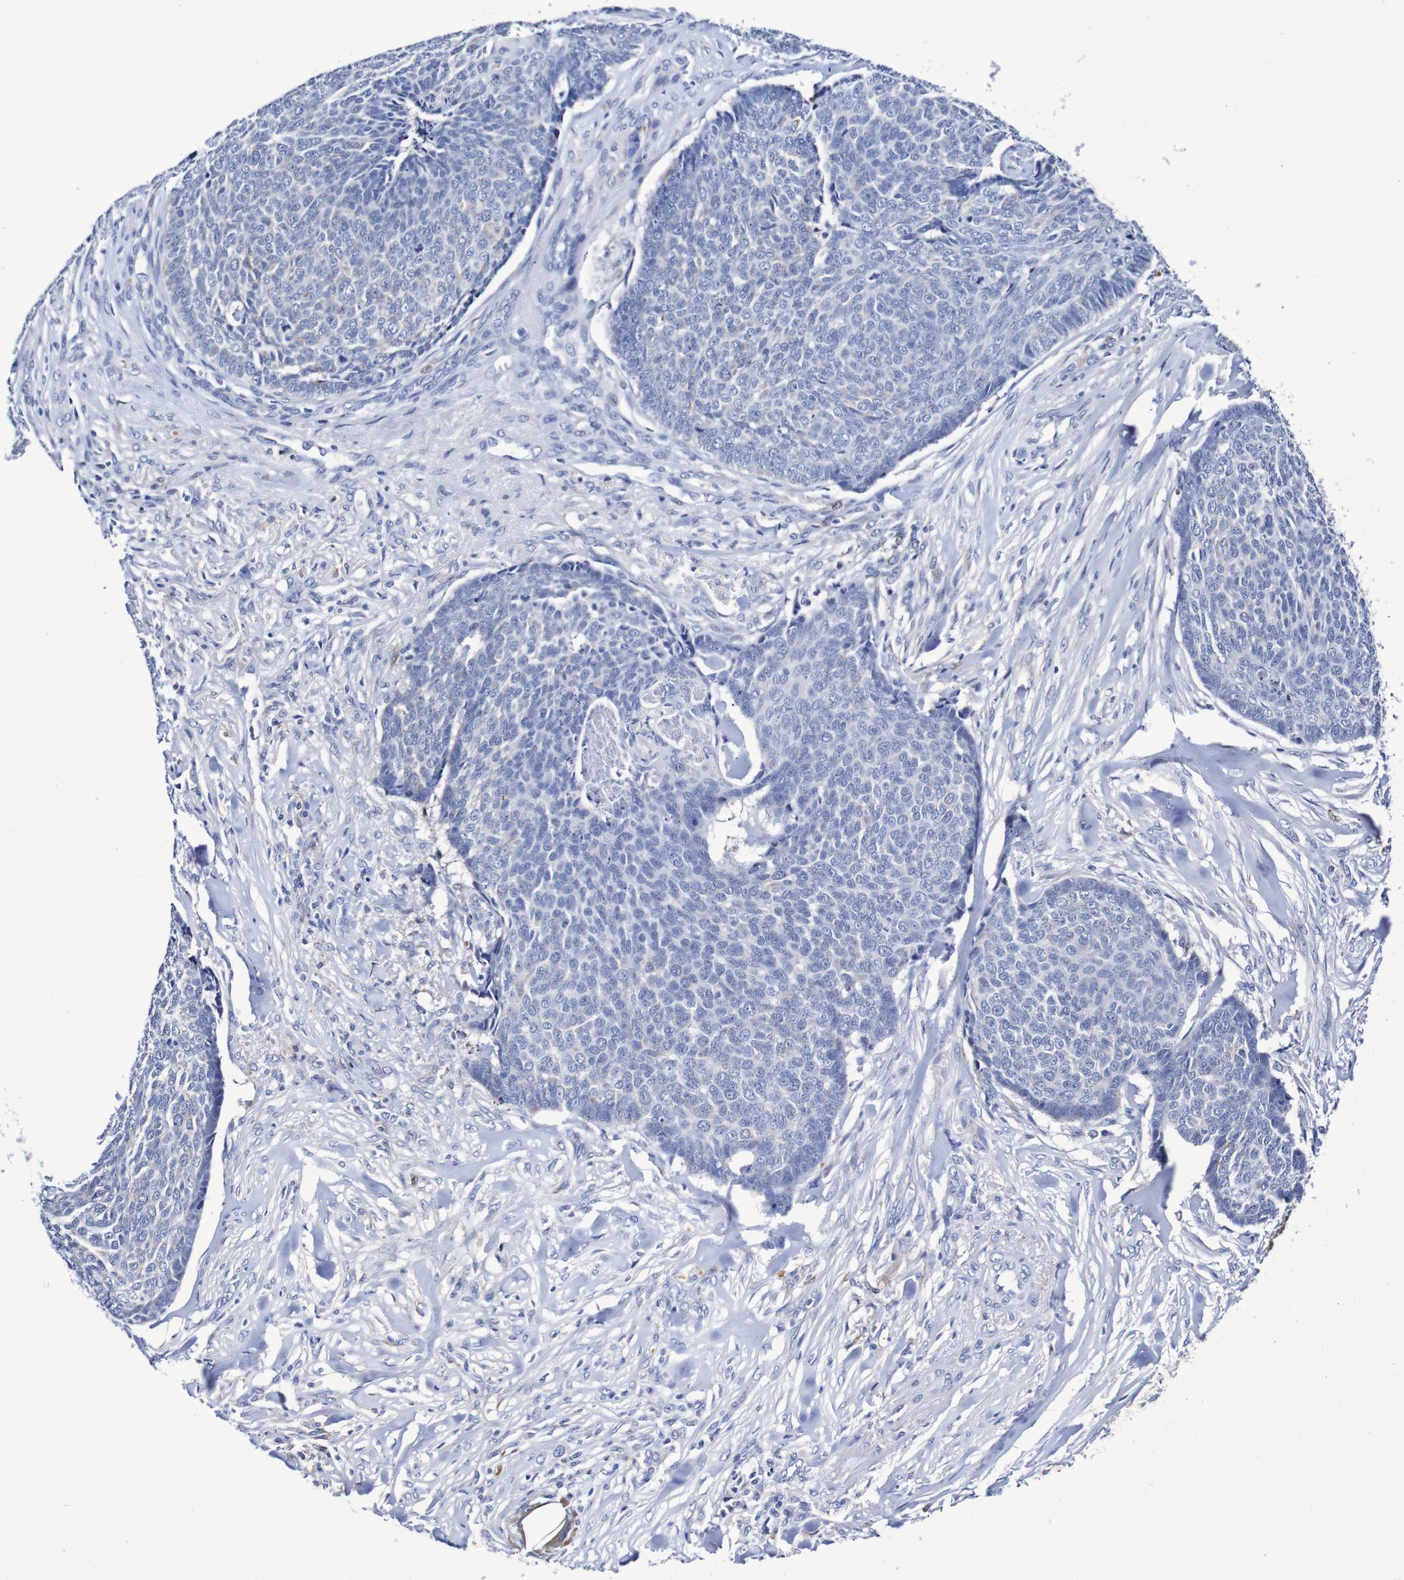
{"staining": {"intensity": "negative", "quantity": "none", "location": "none"}, "tissue": "skin cancer", "cell_type": "Tumor cells", "image_type": "cancer", "snomed": [{"axis": "morphology", "description": "Basal cell carcinoma"}, {"axis": "topography", "description": "Skin"}], "caption": "A photomicrograph of skin cancer stained for a protein exhibits no brown staining in tumor cells. (Brightfield microscopy of DAB immunohistochemistry at high magnification).", "gene": "SEZ6", "patient": {"sex": "male", "age": 84}}